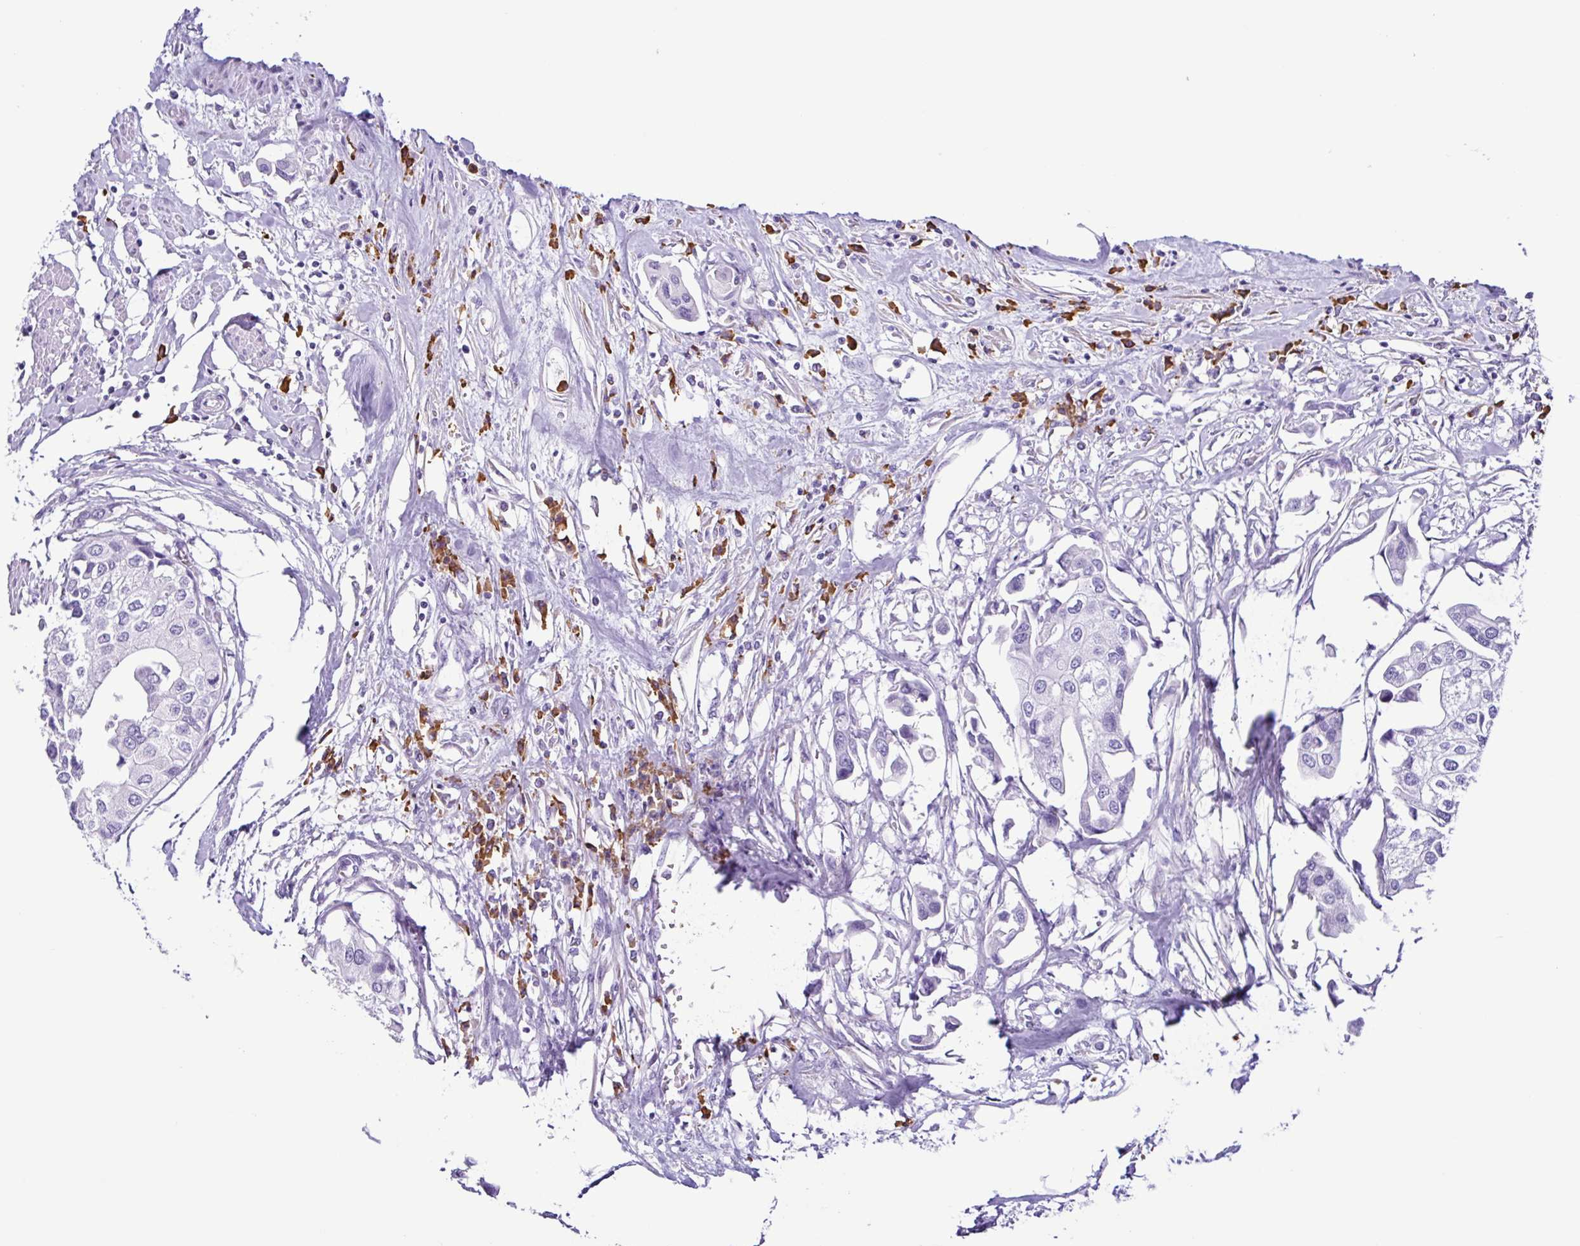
{"staining": {"intensity": "negative", "quantity": "none", "location": "none"}, "tissue": "urothelial cancer", "cell_type": "Tumor cells", "image_type": "cancer", "snomed": [{"axis": "morphology", "description": "Urothelial carcinoma, High grade"}, {"axis": "topography", "description": "Urinary bladder"}], "caption": "Urothelial cancer was stained to show a protein in brown. There is no significant expression in tumor cells.", "gene": "PIGF", "patient": {"sex": "male", "age": 64}}